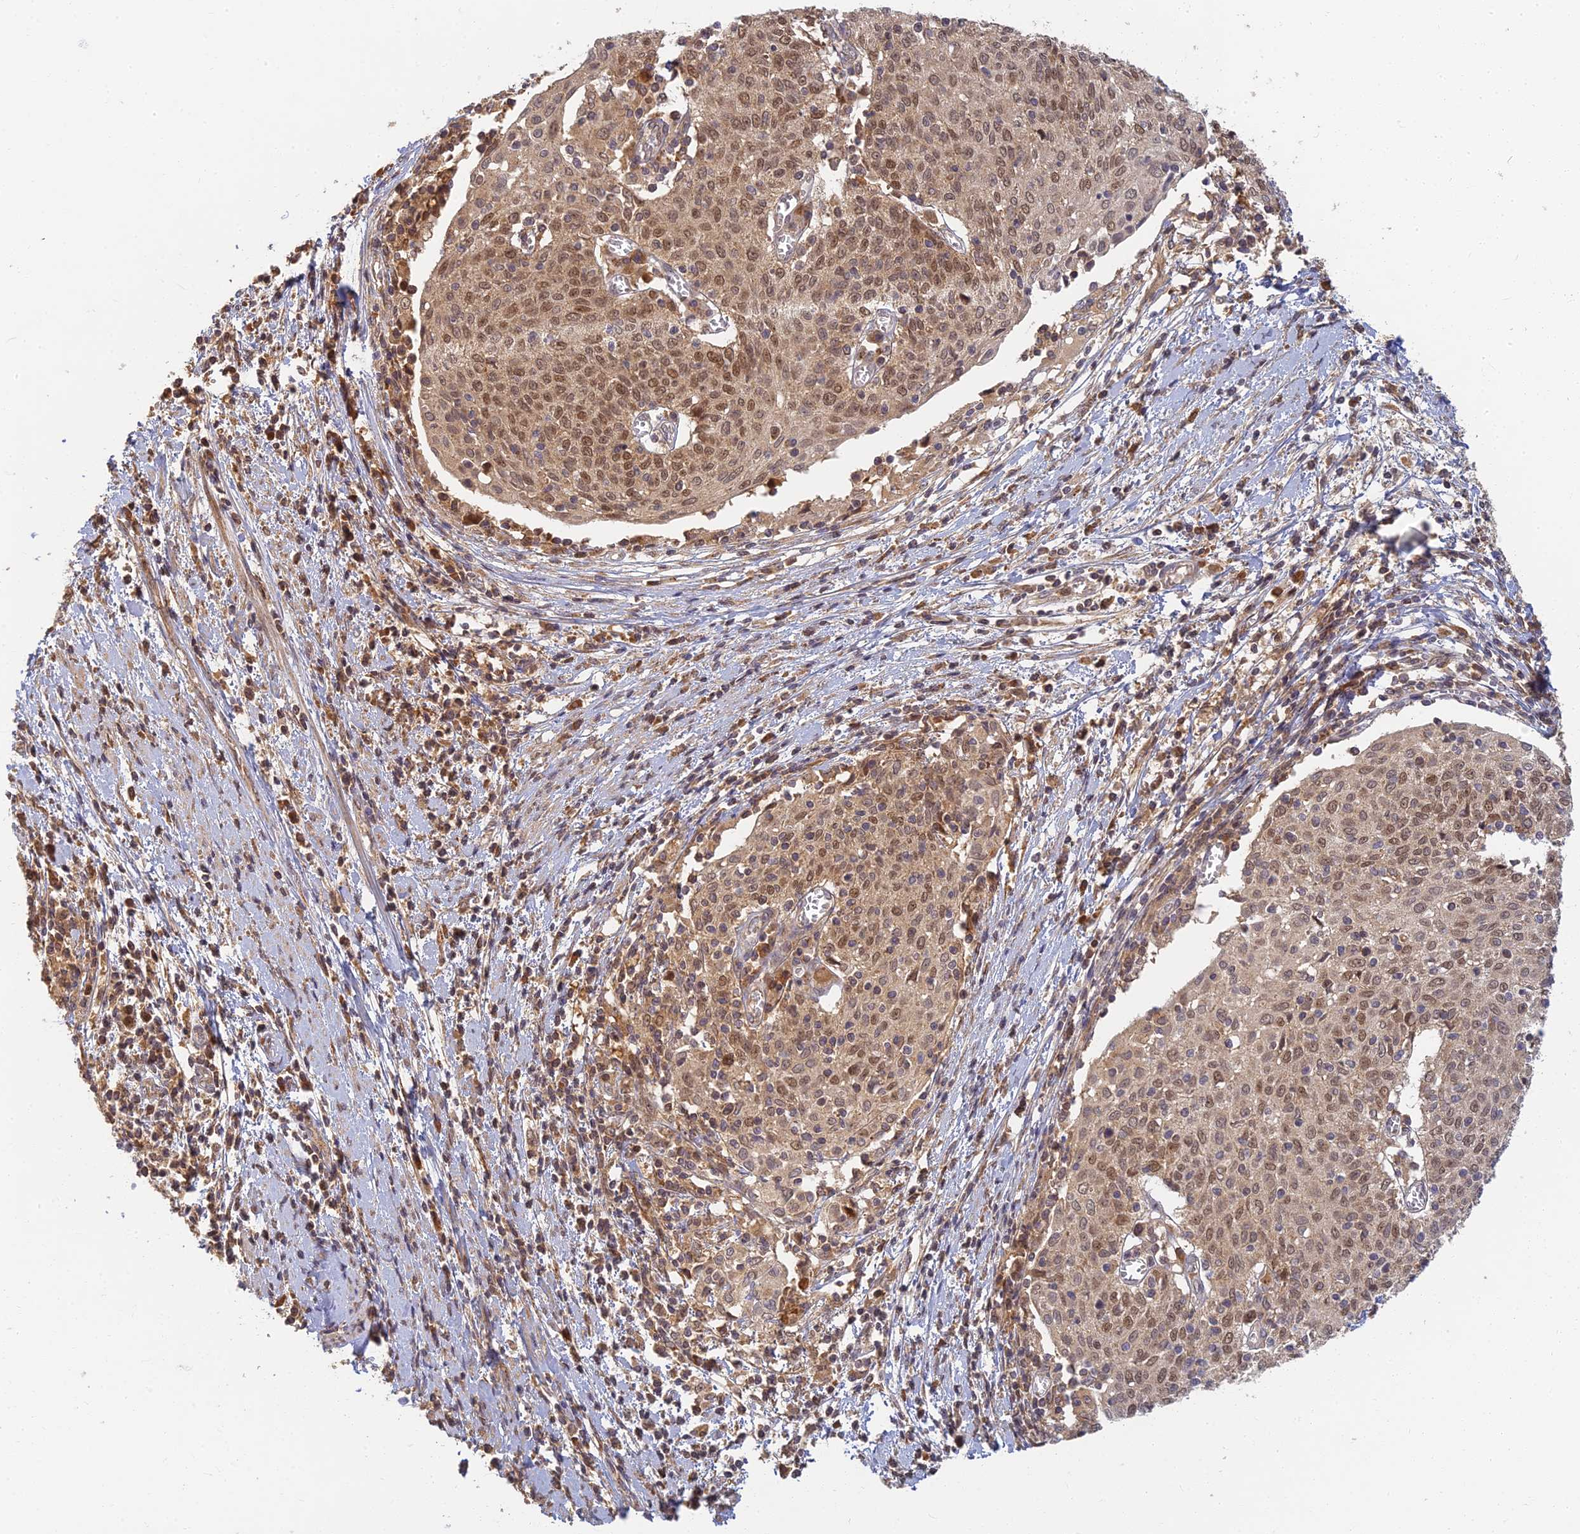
{"staining": {"intensity": "weak", "quantity": ">75%", "location": "cytoplasmic/membranous,nuclear"}, "tissue": "cervical cancer", "cell_type": "Tumor cells", "image_type": "cancer", "snomed": [{"axis": "morphology", "description": "Squamous cell carcinoma, NOS"}, {"axis": "topography", "description": "Cervix"}], "caption": "Immunohistochemical staining of human squamous cell carcinoma (cervical) reveals low levels of weak cytoplasmic/membranous and nuclear positivity in approximately >75% of tumor cells.", "gene": "RGL3", "patient": {"sex": "female", "age": 52}}